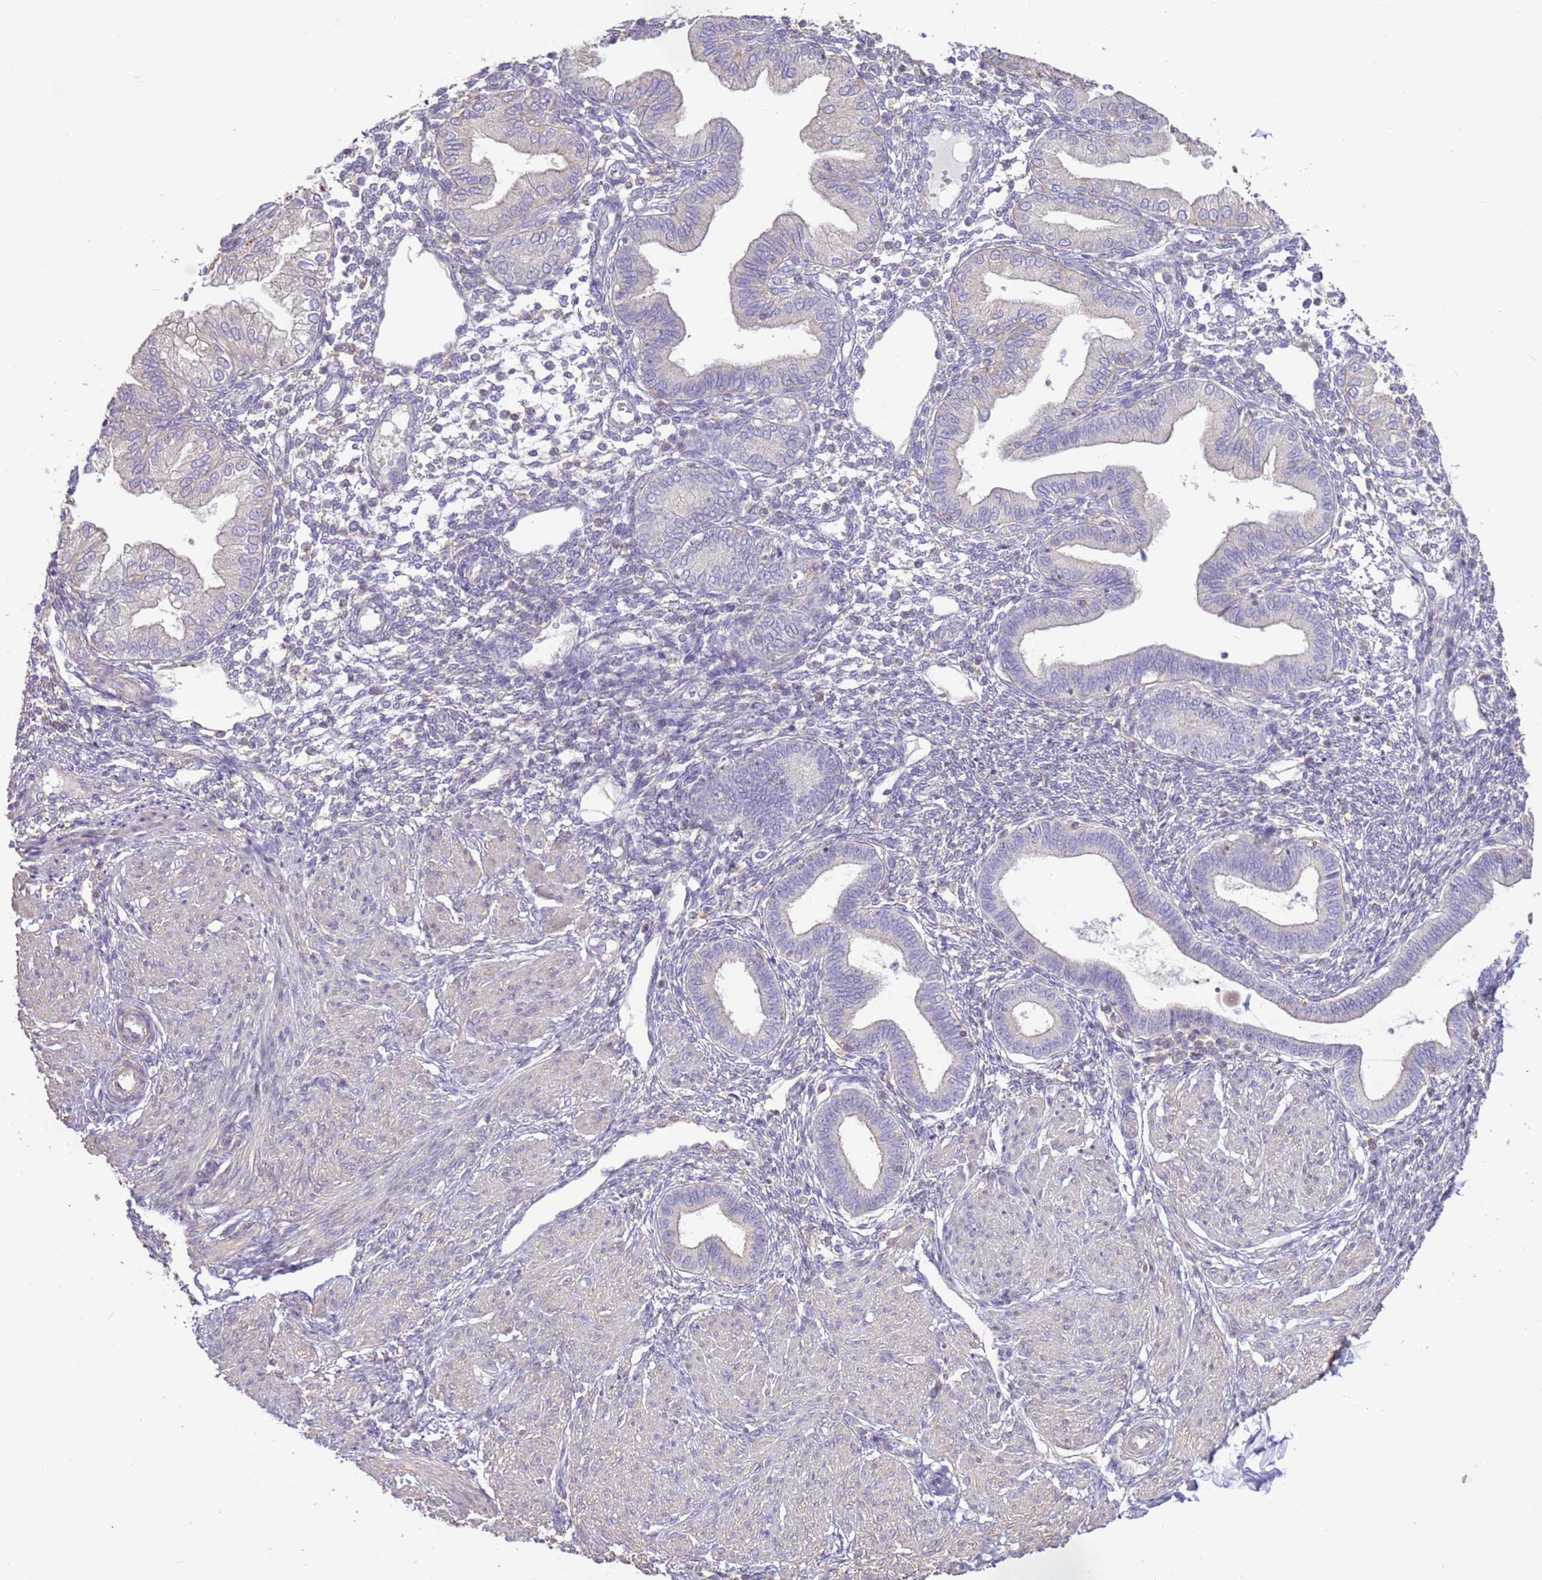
{"staining": {"intensity": "negative", "quantity": "none", "location": "none"}, "tissue": "endometrium", "cell_type": "Cells in endometrial stroma", "image_type": "normal", "snomed": [{"axis": "morphology", "description": "Normal tissue, NOS"}, {"axis": "topography", "description": "Endometrium"}], "caption": "IHC image of unremarkable endometrium stained for a protein (brown), which demonstrates no staining in cells in endometrial stroma. The staining was performed using DAB (3,3'-diaminobenzidine) to visualize the protein expression in brown, while the nuclei were stained in blue with hematoxylin (Magnification: 20x).", "gene": "EVA1B", "patient": {"sex": "female", "age": 53}}